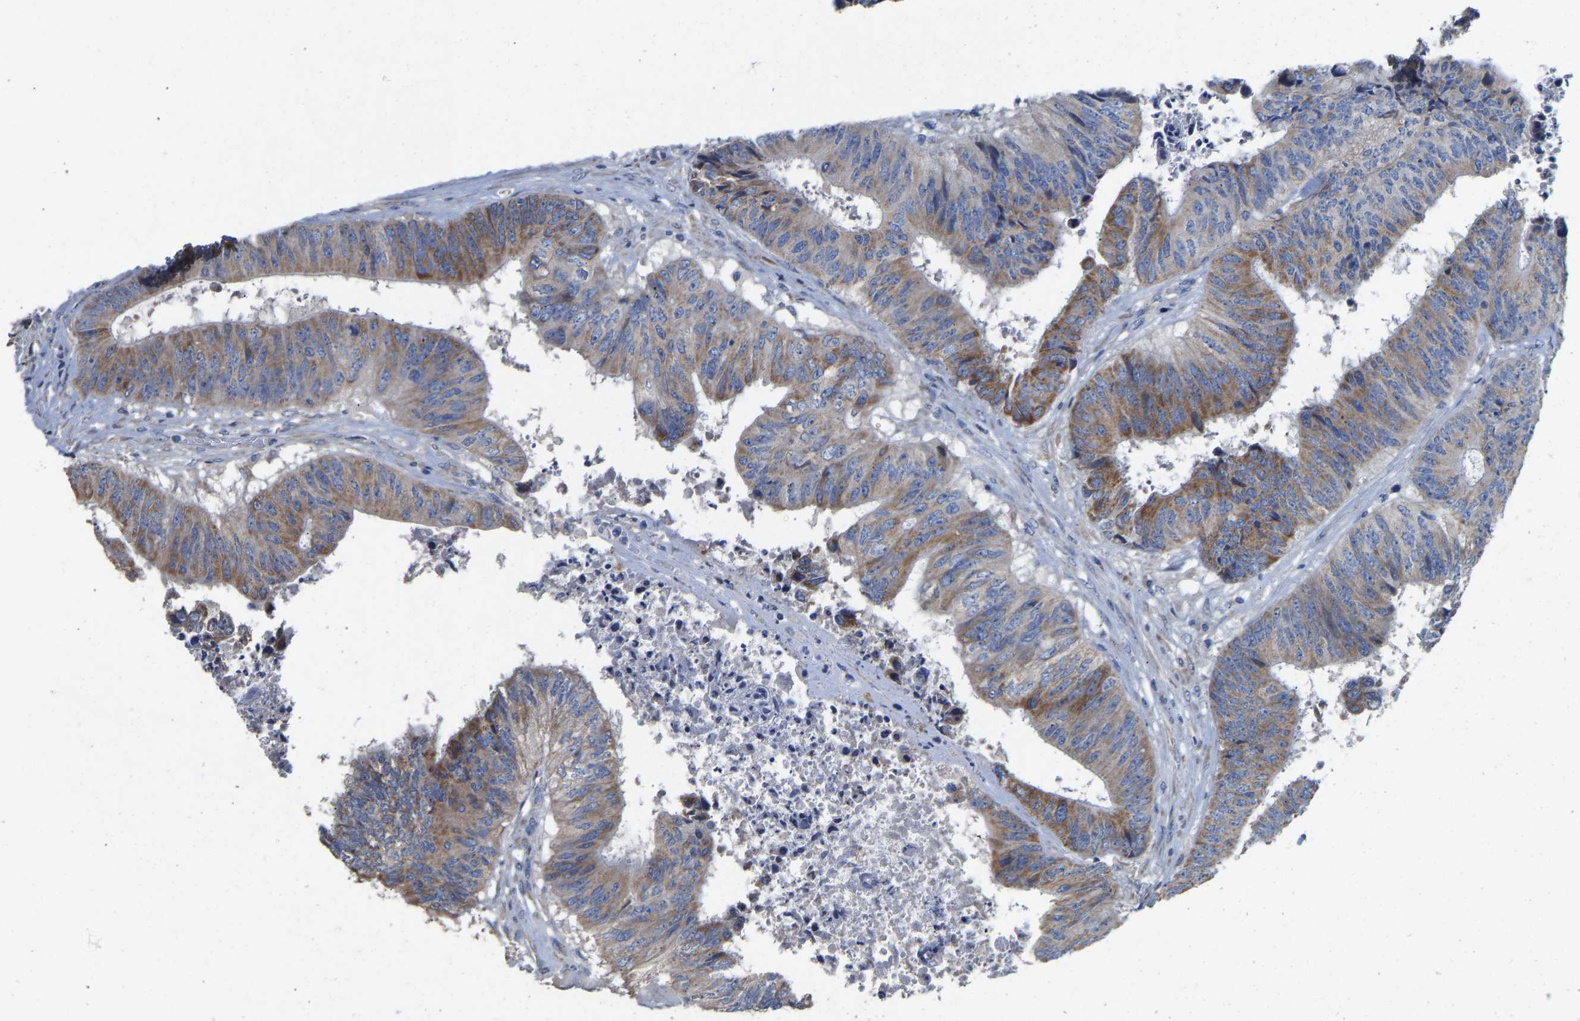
{"staining": {"intensity": "moderate", "quantity": ">75%", "location": "cytoplasmic/membranous"}, "tissue": "colorectal cancer", "cell_type": "Tumor cells", "image_type": "cancer", "snomed": [{"axis": "morphology", "description": "Adenocarcinoma, NOS"}, {"axis": "topography", "description": "Rectum"}], "caption": "A brown stain shows moderate cytoplasmic/membranous expression of a protein in human colorectal cancer tumor cells.", "gene": "TMEM150A", "patient": {"sex": "male", "age": 72}}